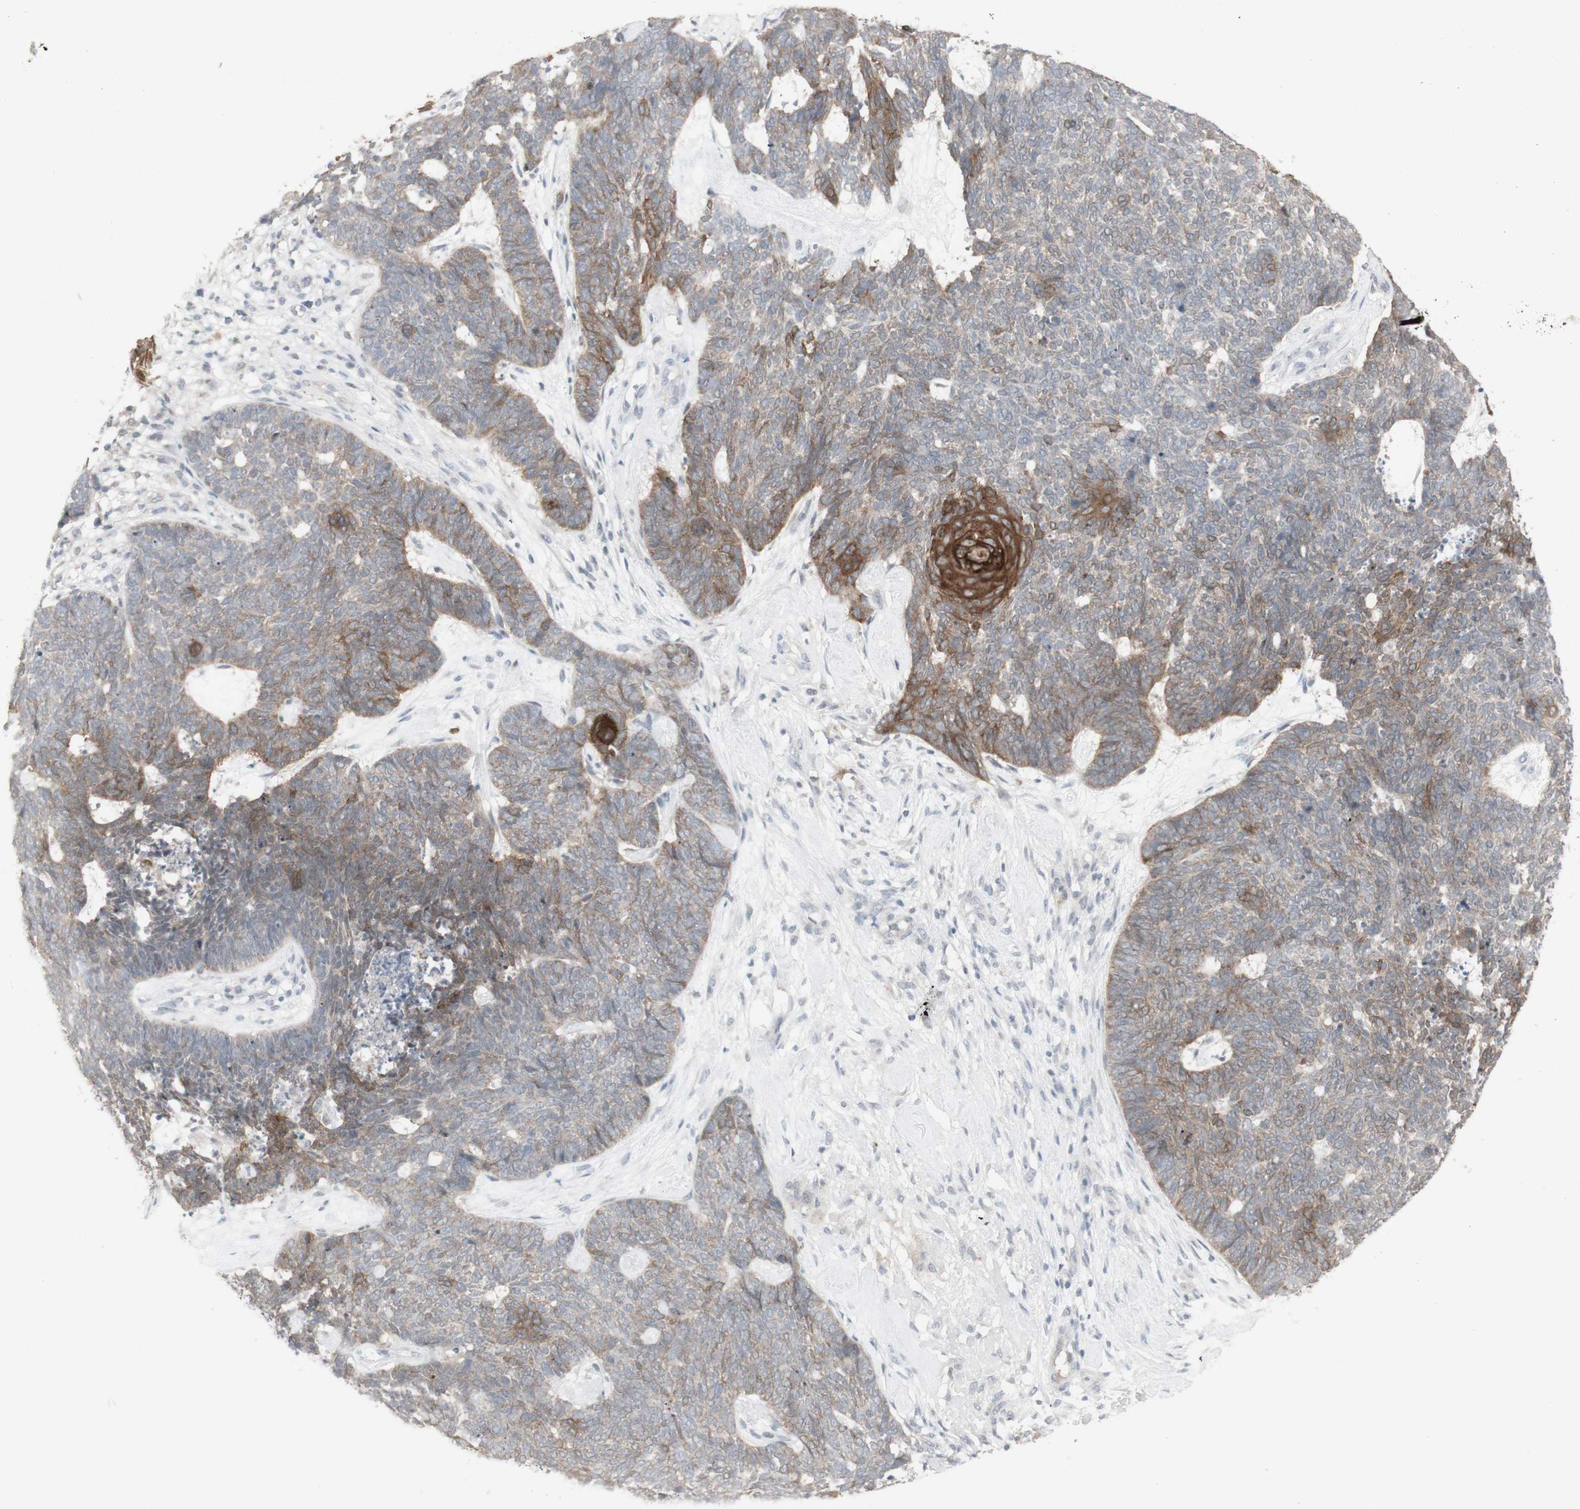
{"staining": {"intensity": "moderate", "quantity": "25%-75%", "location": "cytoplasmic/membranous"}, "tissue": "skin cancer", "cell_type": "Tumor cells", "image_type": "cancer", "snomed": [{"axis": "morphology", "description": "Basal cell carcinoma"}, {"axis": "topography", "description": "Skin"}], "caption": "This micrograph shows basal cell carcinoma (skin) stained with immunohistochemistry to label a protein in brown. The cytoplasmic/membranous of tumor cells show moderate positivity for the protein. Nuclei are counter-stained blue.", "gene": "C1orf116", "patient": {"sex": "female", "age": 84}}